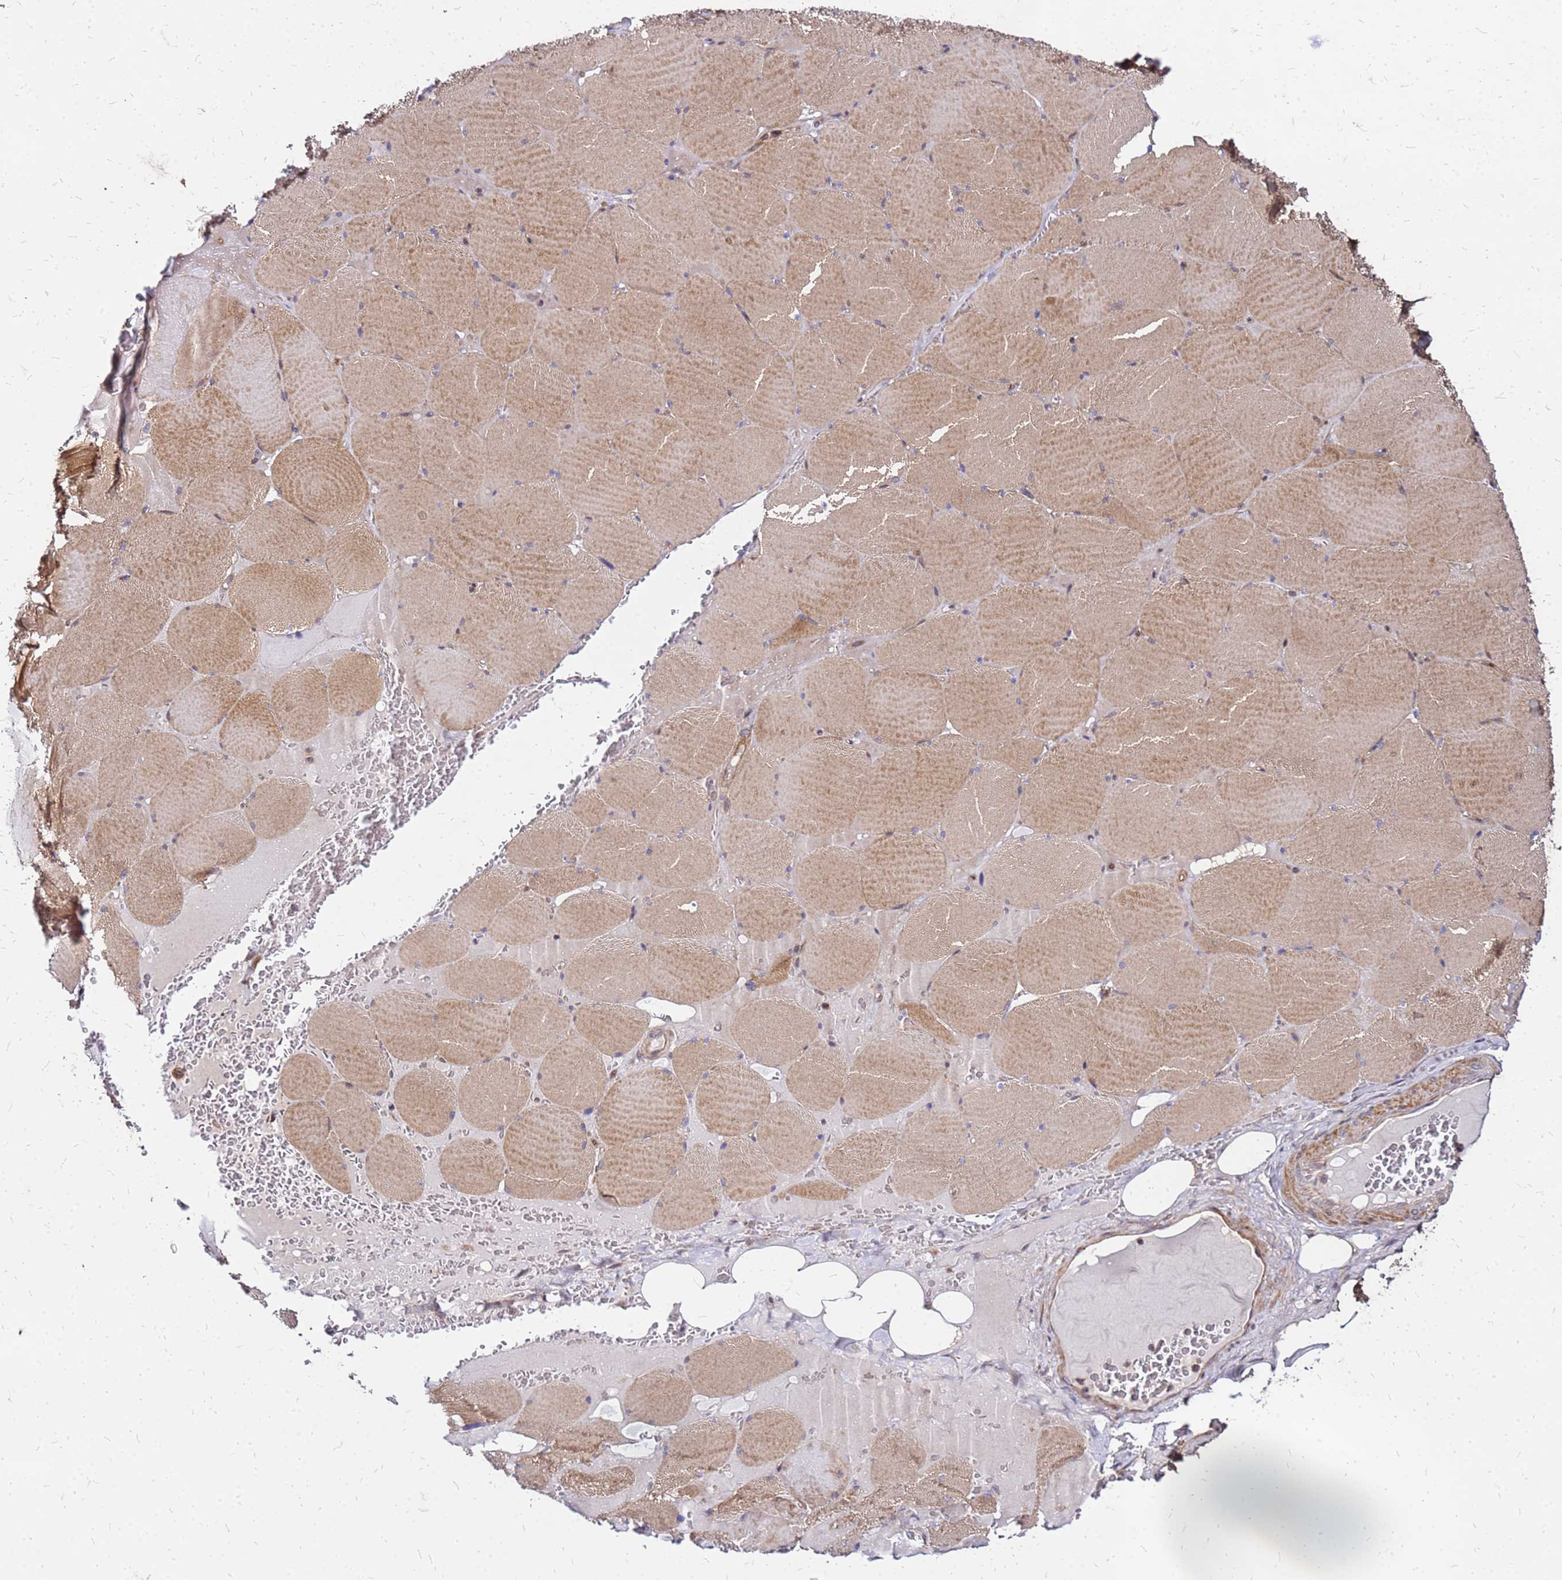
{"staining": {"intensity": "moderate", "quantity": ">75%", "location": "cytoplasmic/membranous"}, "tissue": "skeletal muscle", "cell_type": "Myocytes", "image_type": "normal", "snomed": [{"axis": "morphology", "description": "Normal tissue, NOS"}, {"axis": "topography", "description": "Skeletal muscle"}, {"axis": "topography", "description": "Head-Neck"}], "caption": "High-power microscopy captured an IHC histopathology image of benign skeletal muscle, revealing moderate cytoplasmic/membranous expression in about >75% of myocytes.", "gene": "CYBC1", "patient": {"sex": "male", "age": 66}}